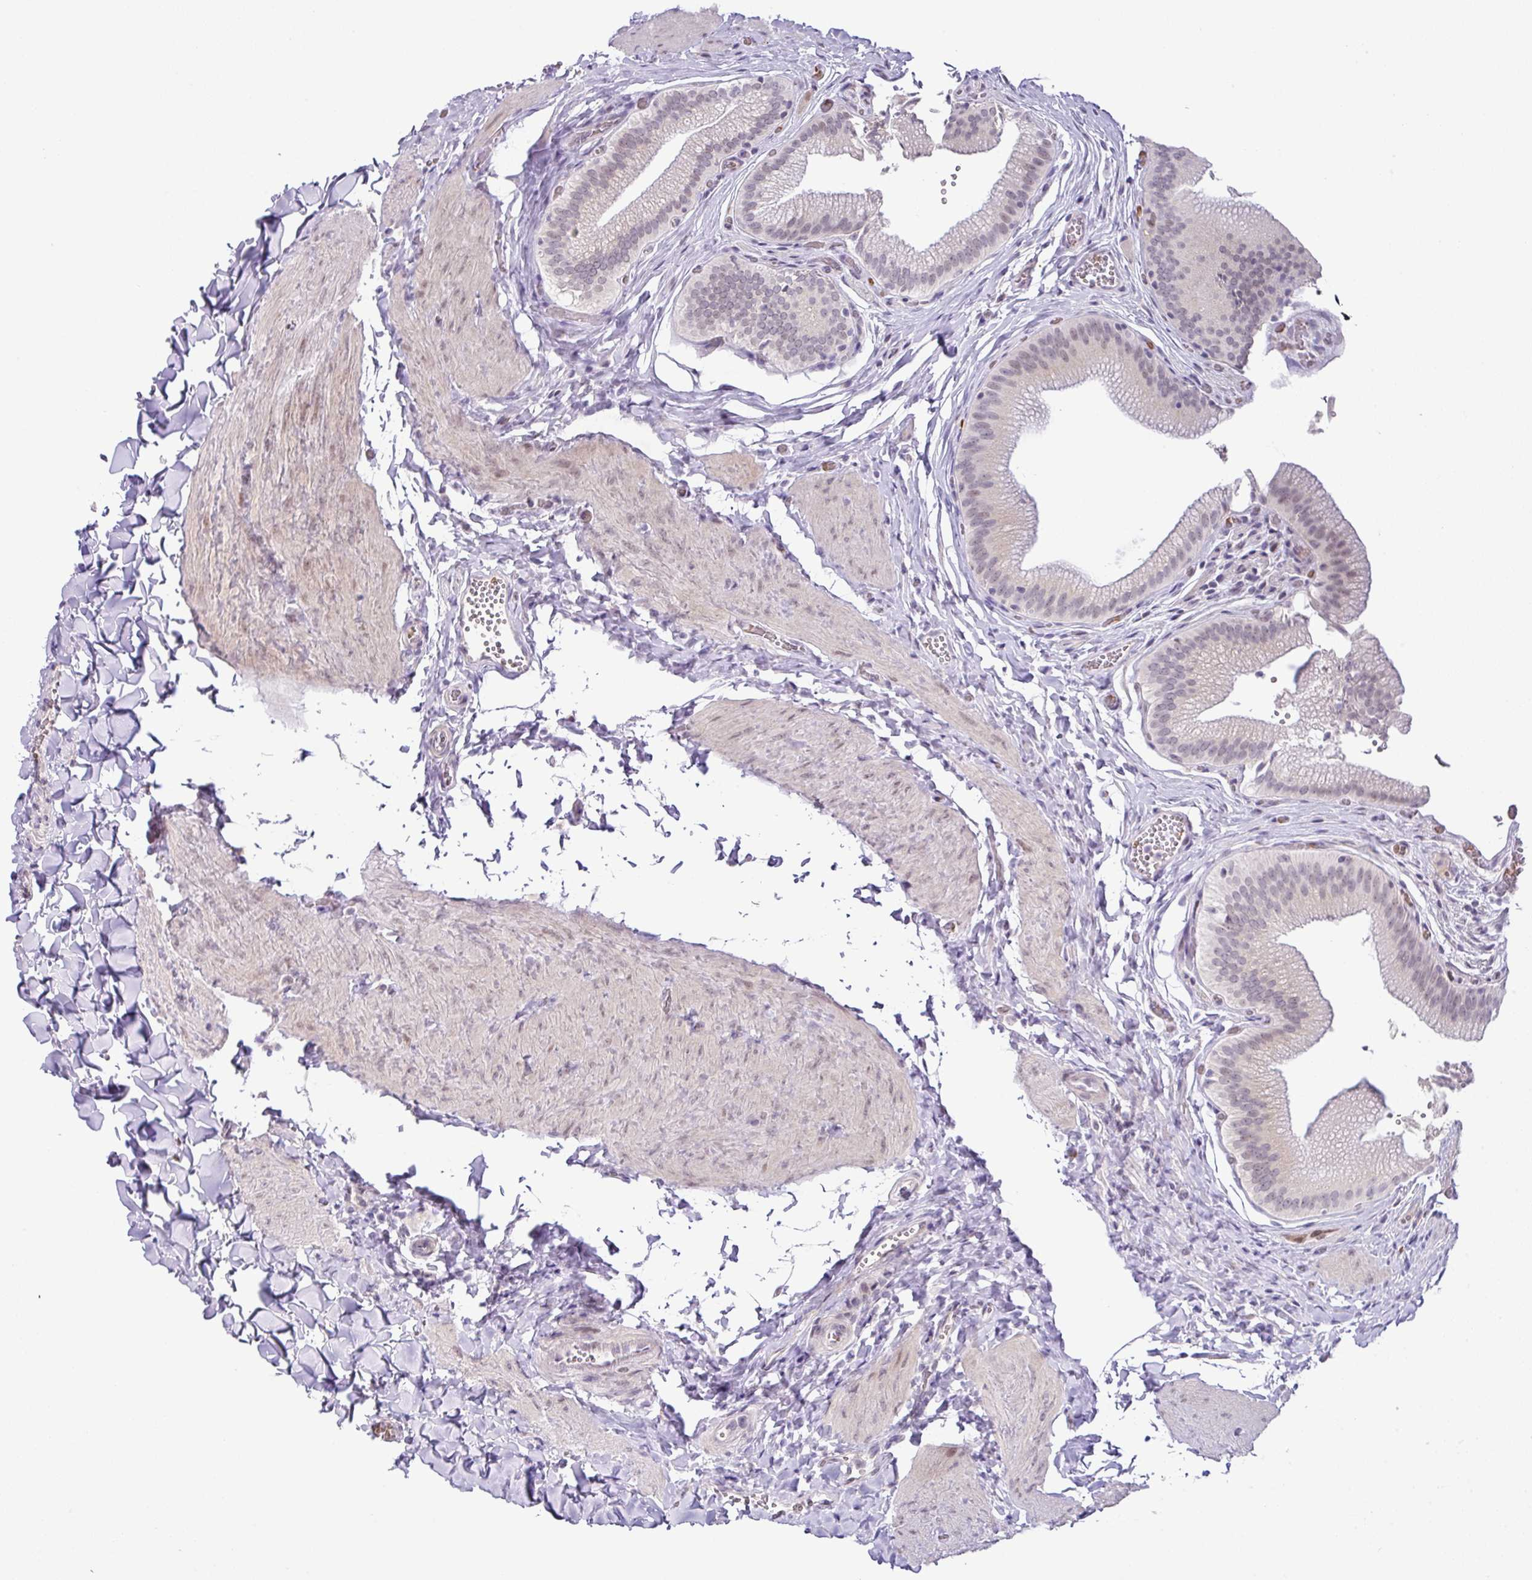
{"staining": {"intensity": "moderate", "quantity": "<25%", "location": "nuclear"}, "tissue": "gallbladder", "cell_type": "Glandular cells", "image_type": "normal", "snomed": [{"axis": "morphology", "description": "Normal tissue, NOS"}, {"axis": "topography", "description": "Gallbladder"}, {"axis": "topography", "description": "Peripheral nerve tissue"}], "caption": "The photomicrograph exhibits a brown stain indicating the presence of a protein in the nuclear of glandular cells in gallbladder.", "gene": "PARP2", "patient": {"sex": "male", "age": 17}}